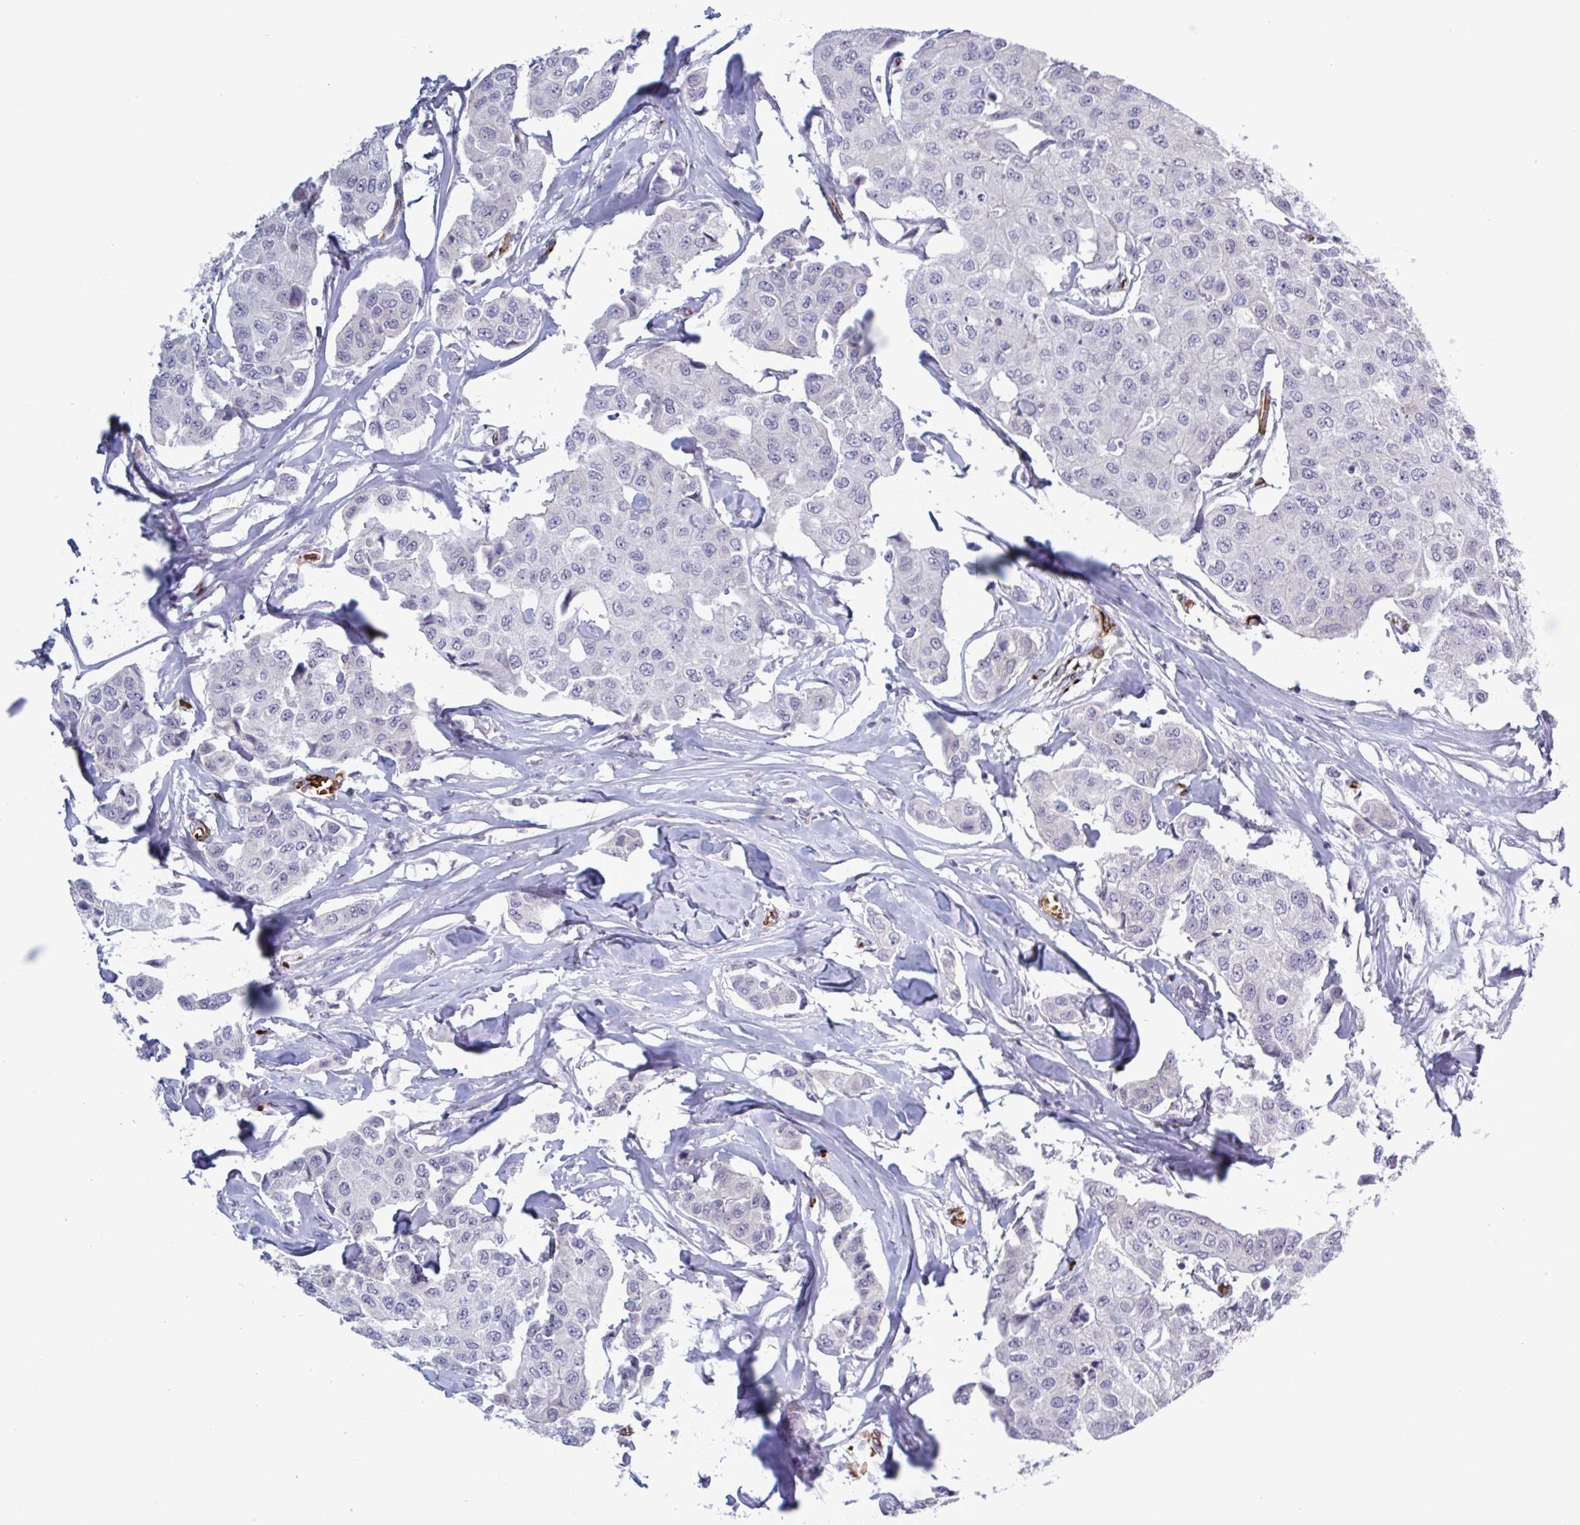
{"staining": {"intensity": "negative", "quantity": "none", "location": "none"}, "tissue": "breast cancer", "cell_type": "Tumor cells", "image_type": "cancer", "snomed": [{"axis": "morphology", "description": "Duct carcinoma"}, {"axis": "topography", "description": "Breast"}, {"axis": "topography", "description": "Lymph node"}], "caption": "An immunohistochemistry micrograph of breast cancer is shown. There is no staining in tumor cells of breast cancer.", "gene": "HSD11B2", "patient": {"sex": "female", "age": 80}}